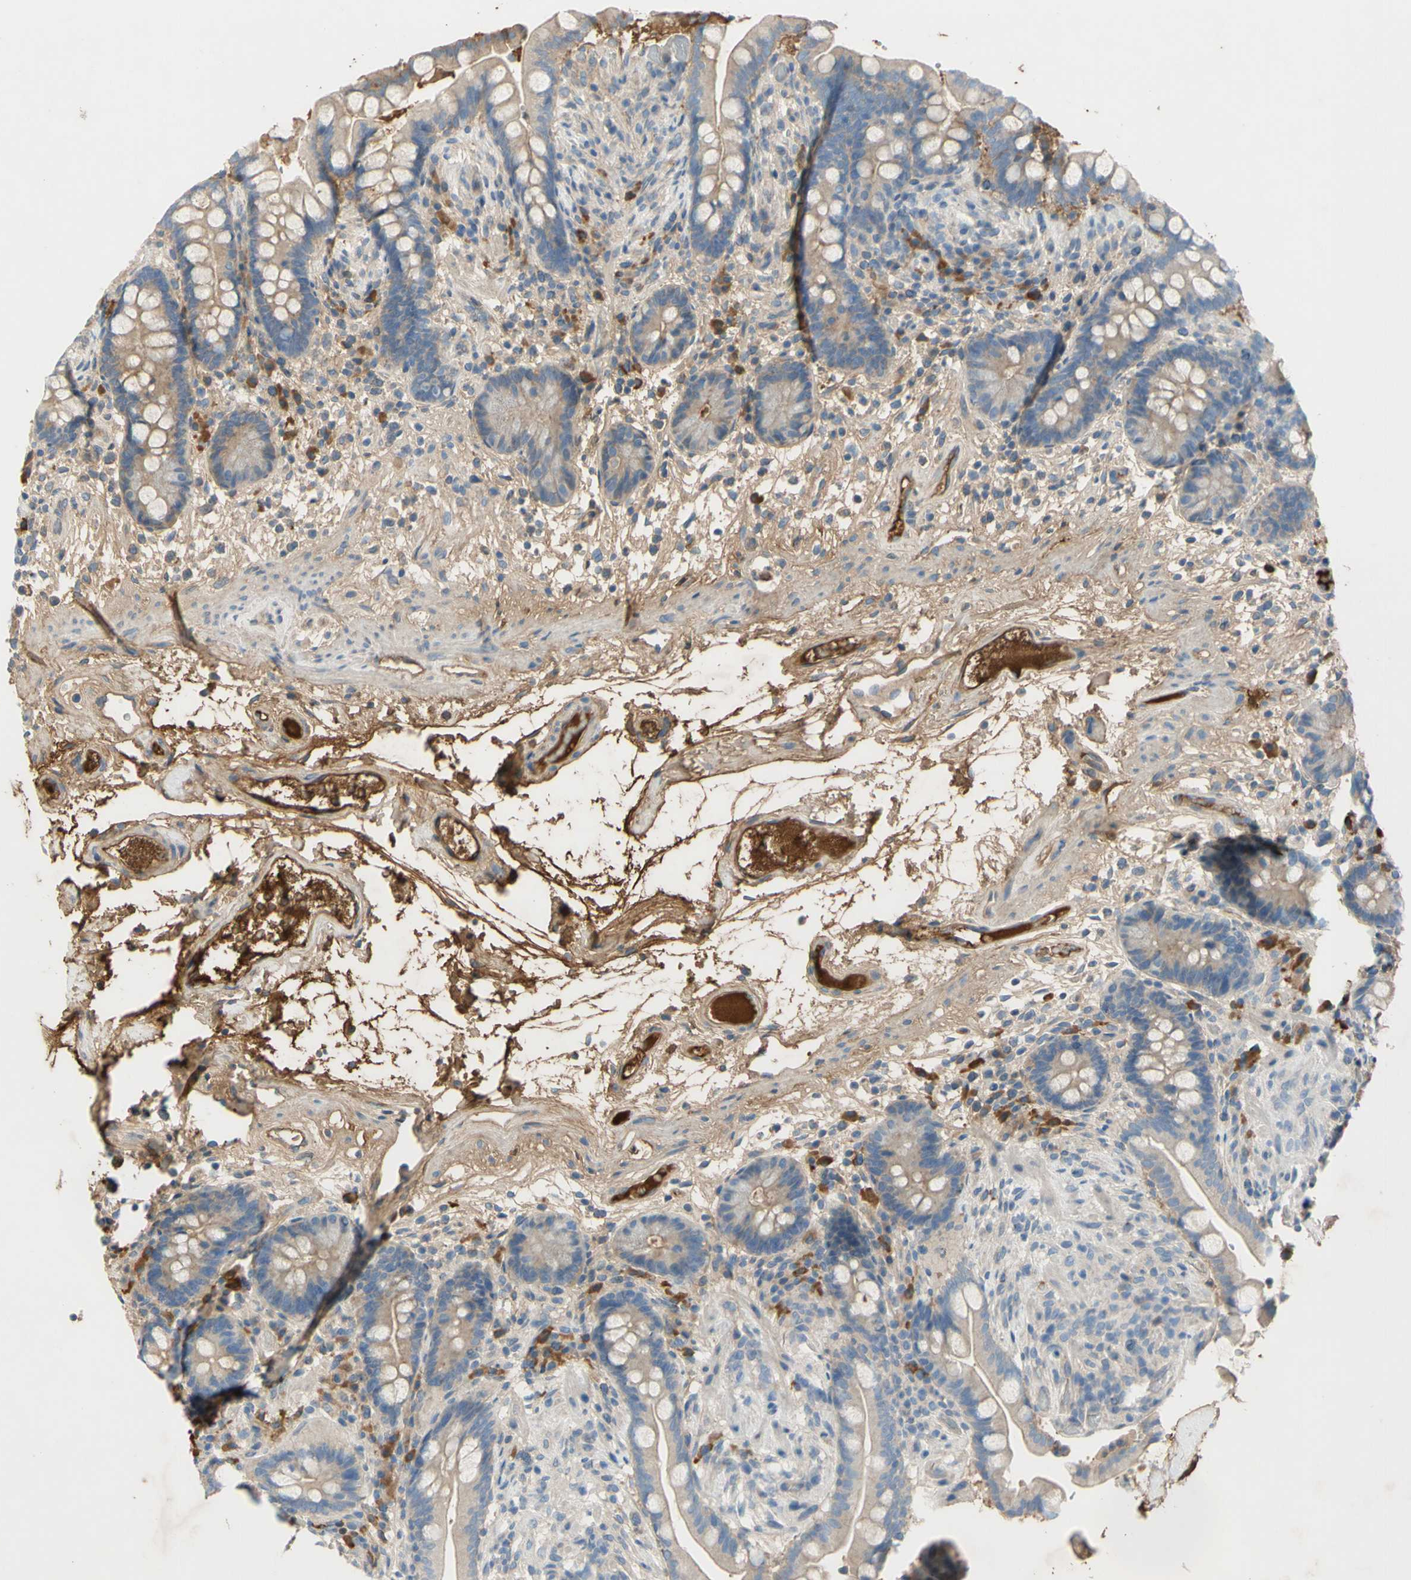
{"staining": {"intensity": "moderate", "quantity": ">75%", "location": "cytoplasmic/membranous"}, "tissue": "colon", "cell_type": "Endothelial cells", "image_type": "normal", "snomed": [{"axis": "morphology", "description": "Normal tissue, NOS"}, {"axis": "topography", "description": "Colon"}], "caption": "Endothelial cells reveal medium levels of moderate cytoplasmic/membranous expression in approximately >75% of cells in normal human colon. The staining was performed using DAB to visualize the protein expression in brown, while the nuclei were stained in blue with hematoxylin (Magnification: 20x).", "gene": "TIMP2", "patient": {"sex": "male", "age": 73}}